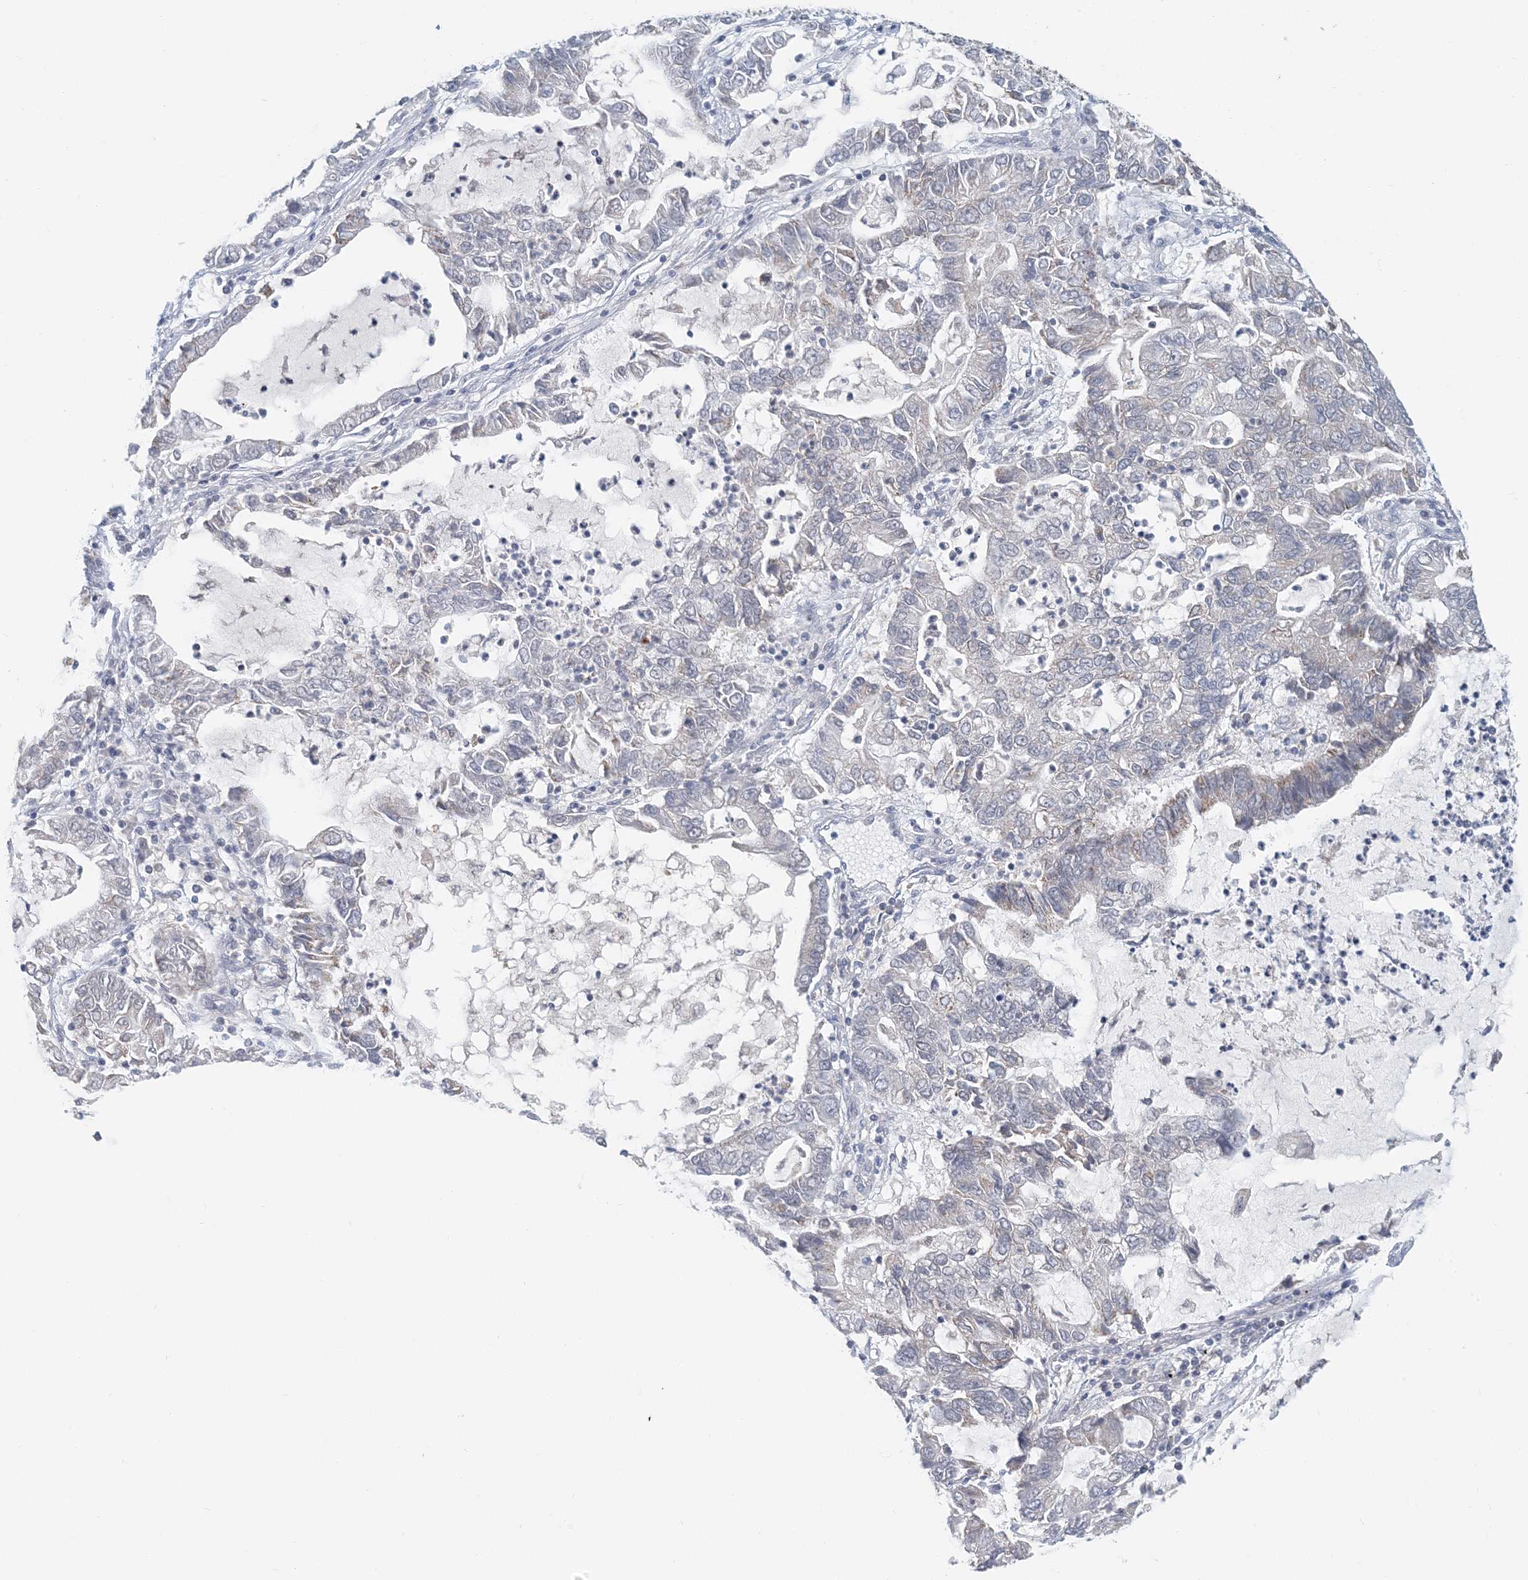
{"staining": {"intensity": "weak", "quantity": "<25%", "location": "cytoplasmic/membranous"}, "tissue": "lung cancer", "cell_type": "Tumor cells", "image_type": "cancer", "snomed": [{"axis": "morphology", "description": "Adenocarcinoma, NOS"}, {"axis": "topography", "description": "Lung"}], "caption": "Immunohistochemistry image of neoplastic tissue: human lung adenocarcinoma stained with DAB (3,3'-diaminobenzidine) demonstrates no significant protein staining in tumor cells.", "gene": "BDH1", "patient": {"sex": "female", "age": 51}}